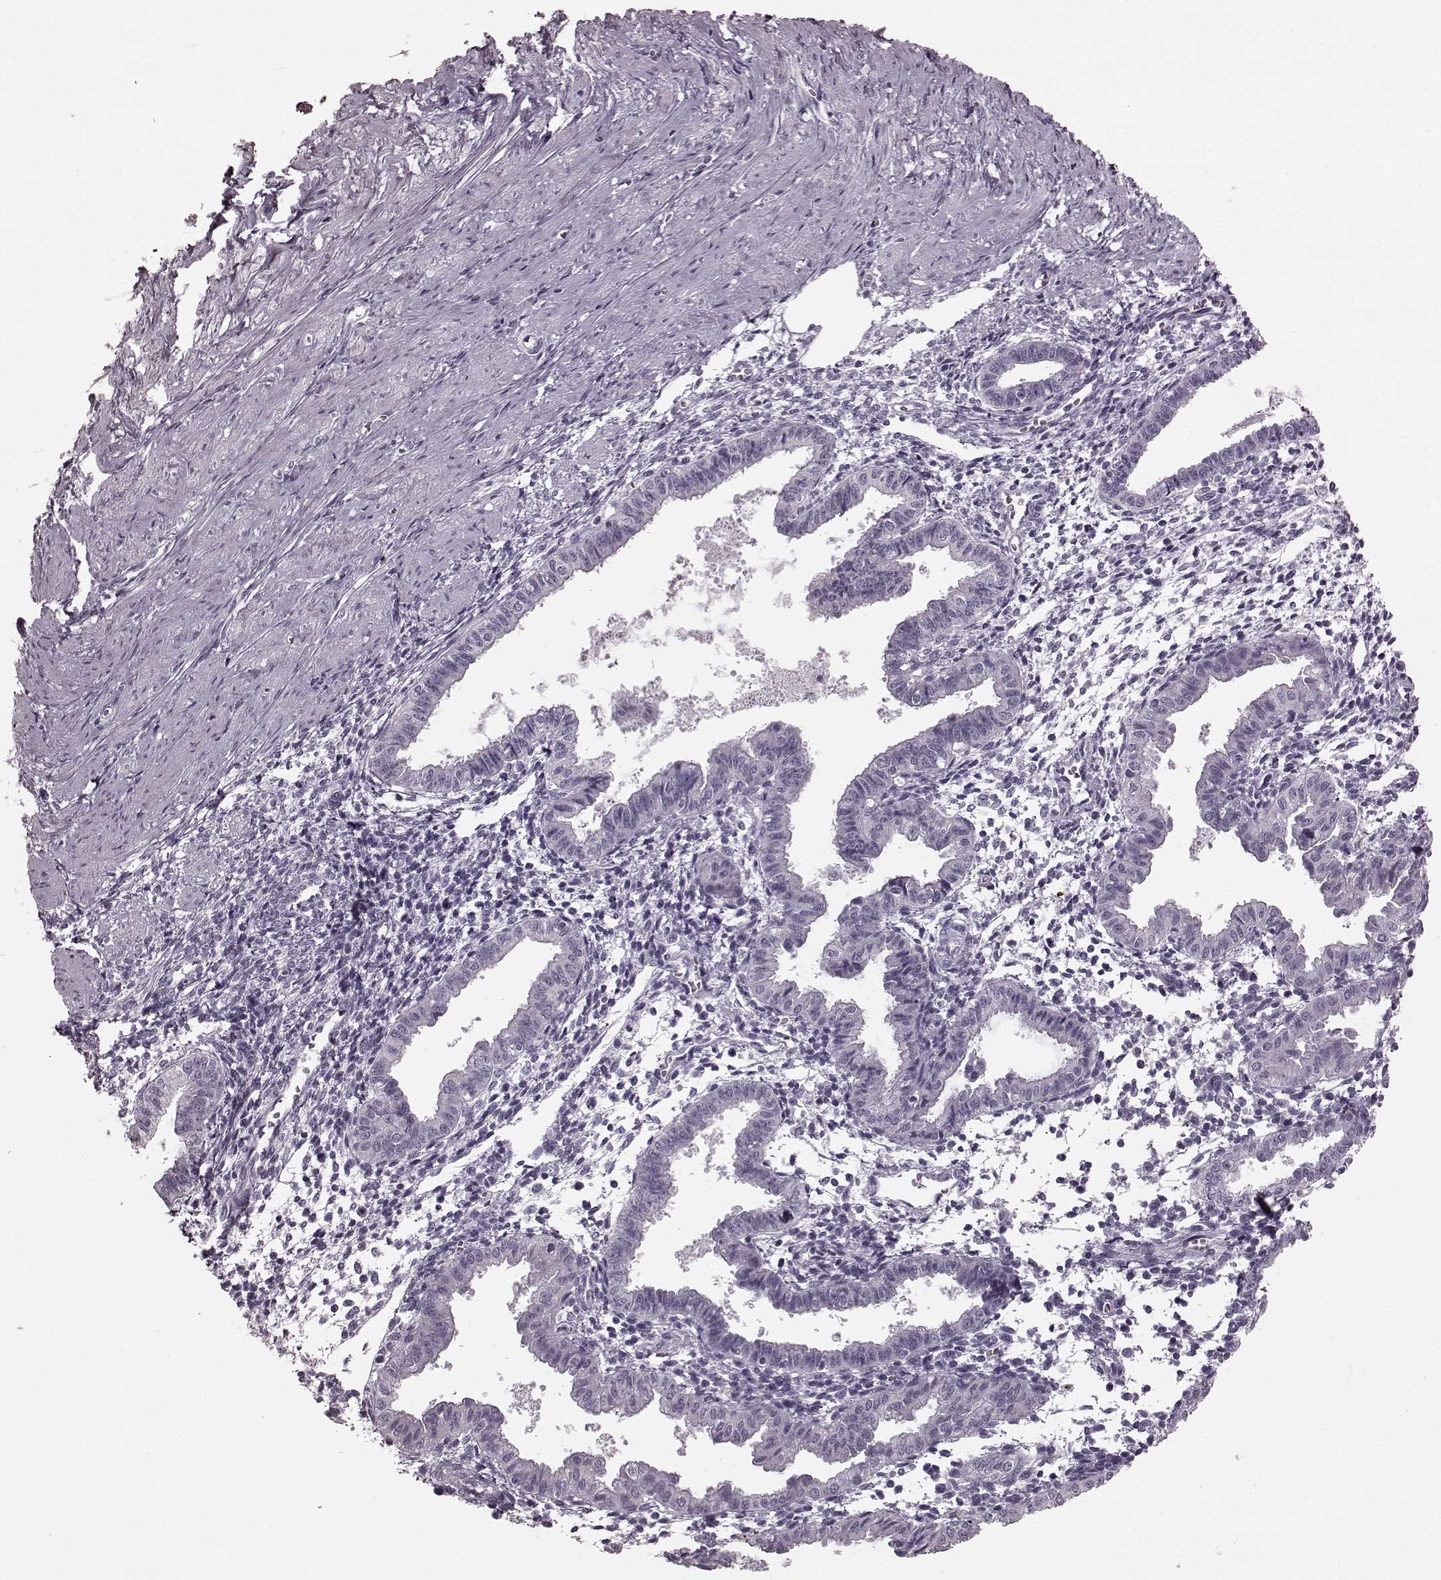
{"staining": {"intensity": "negative", "quantity": "none", "location": "none"}, "tissue": "endometrium", "cell_type": "Cells in endometrial stroma", "image_type": "normal", "snomed": [{"axis": "morphology", "description": "Normal tissue, NOS"}, {"axis": "topography", "description": "Endometrium"}], "caption": "Immunohistochemistry (IHC) image of benign endometrium: endometrium stained with DAB displays no significant protein positivity in cells in endometrial stroma.", "gene": "TRPM1", "patient": {"sex": "female", "age": 37}}